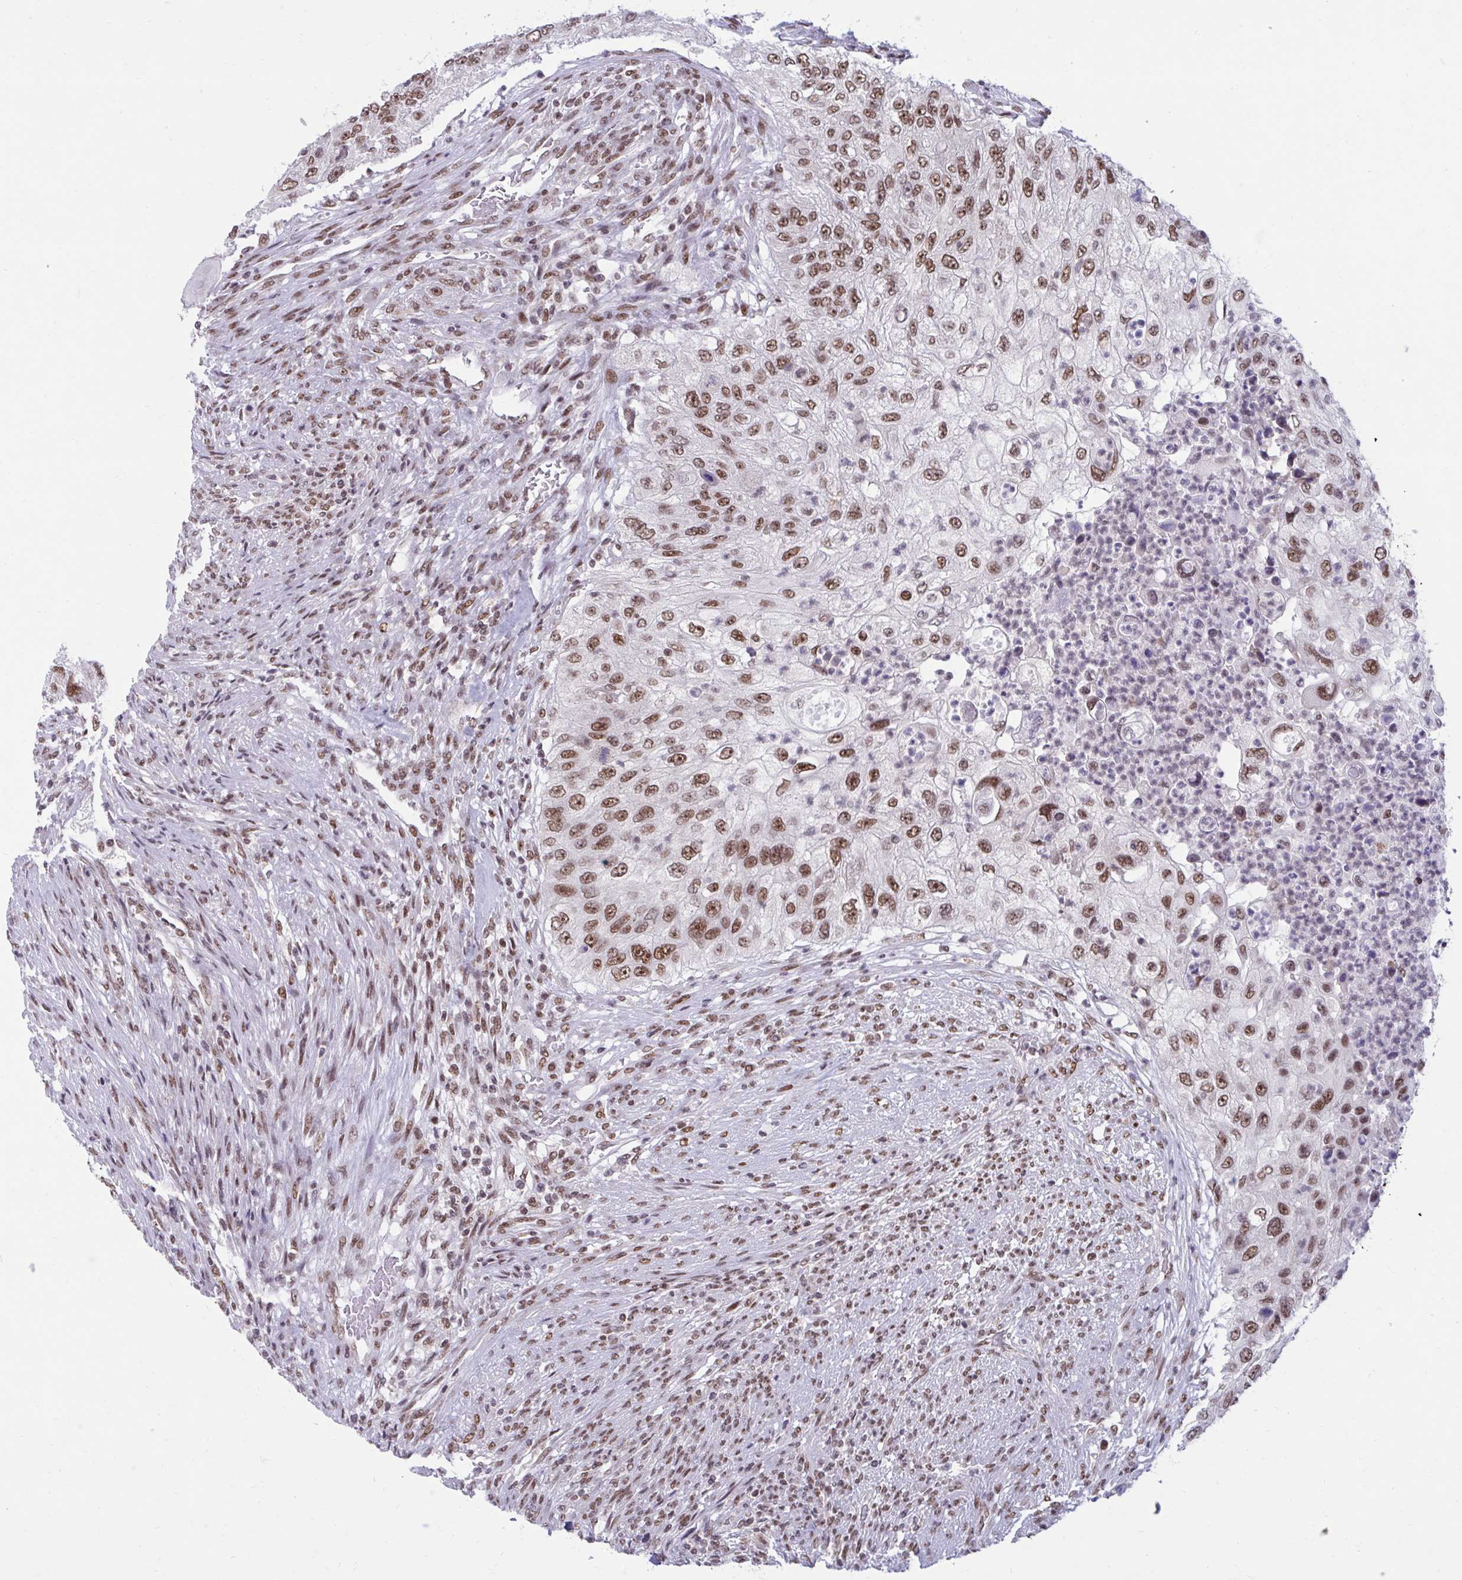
{"staining": {"intensity": "moderate", "quantity": ">75%", "location": "nuclear"}, "tissue": "urothelial cancer", "cell_type": "Tumor cells", "image_type": "cancer", "snomed": [{"axis": "morphology", "description": "Urothelial carcinoma, High grade"}, {"axis": "topography", "description": "Urinary bladder"}], "caption": "Protein positivity by immunohistochemistry reveals moderate nuclear expression in about >75% of tumor cells in urothelial carcinoma (high-grade). (DAB (3,3'-diaminobenzidine) IHC, brown staining for protein, blue staining for nuclei).", "gene": "PHF10", "patient": {"sex": "female", "age": 60}}